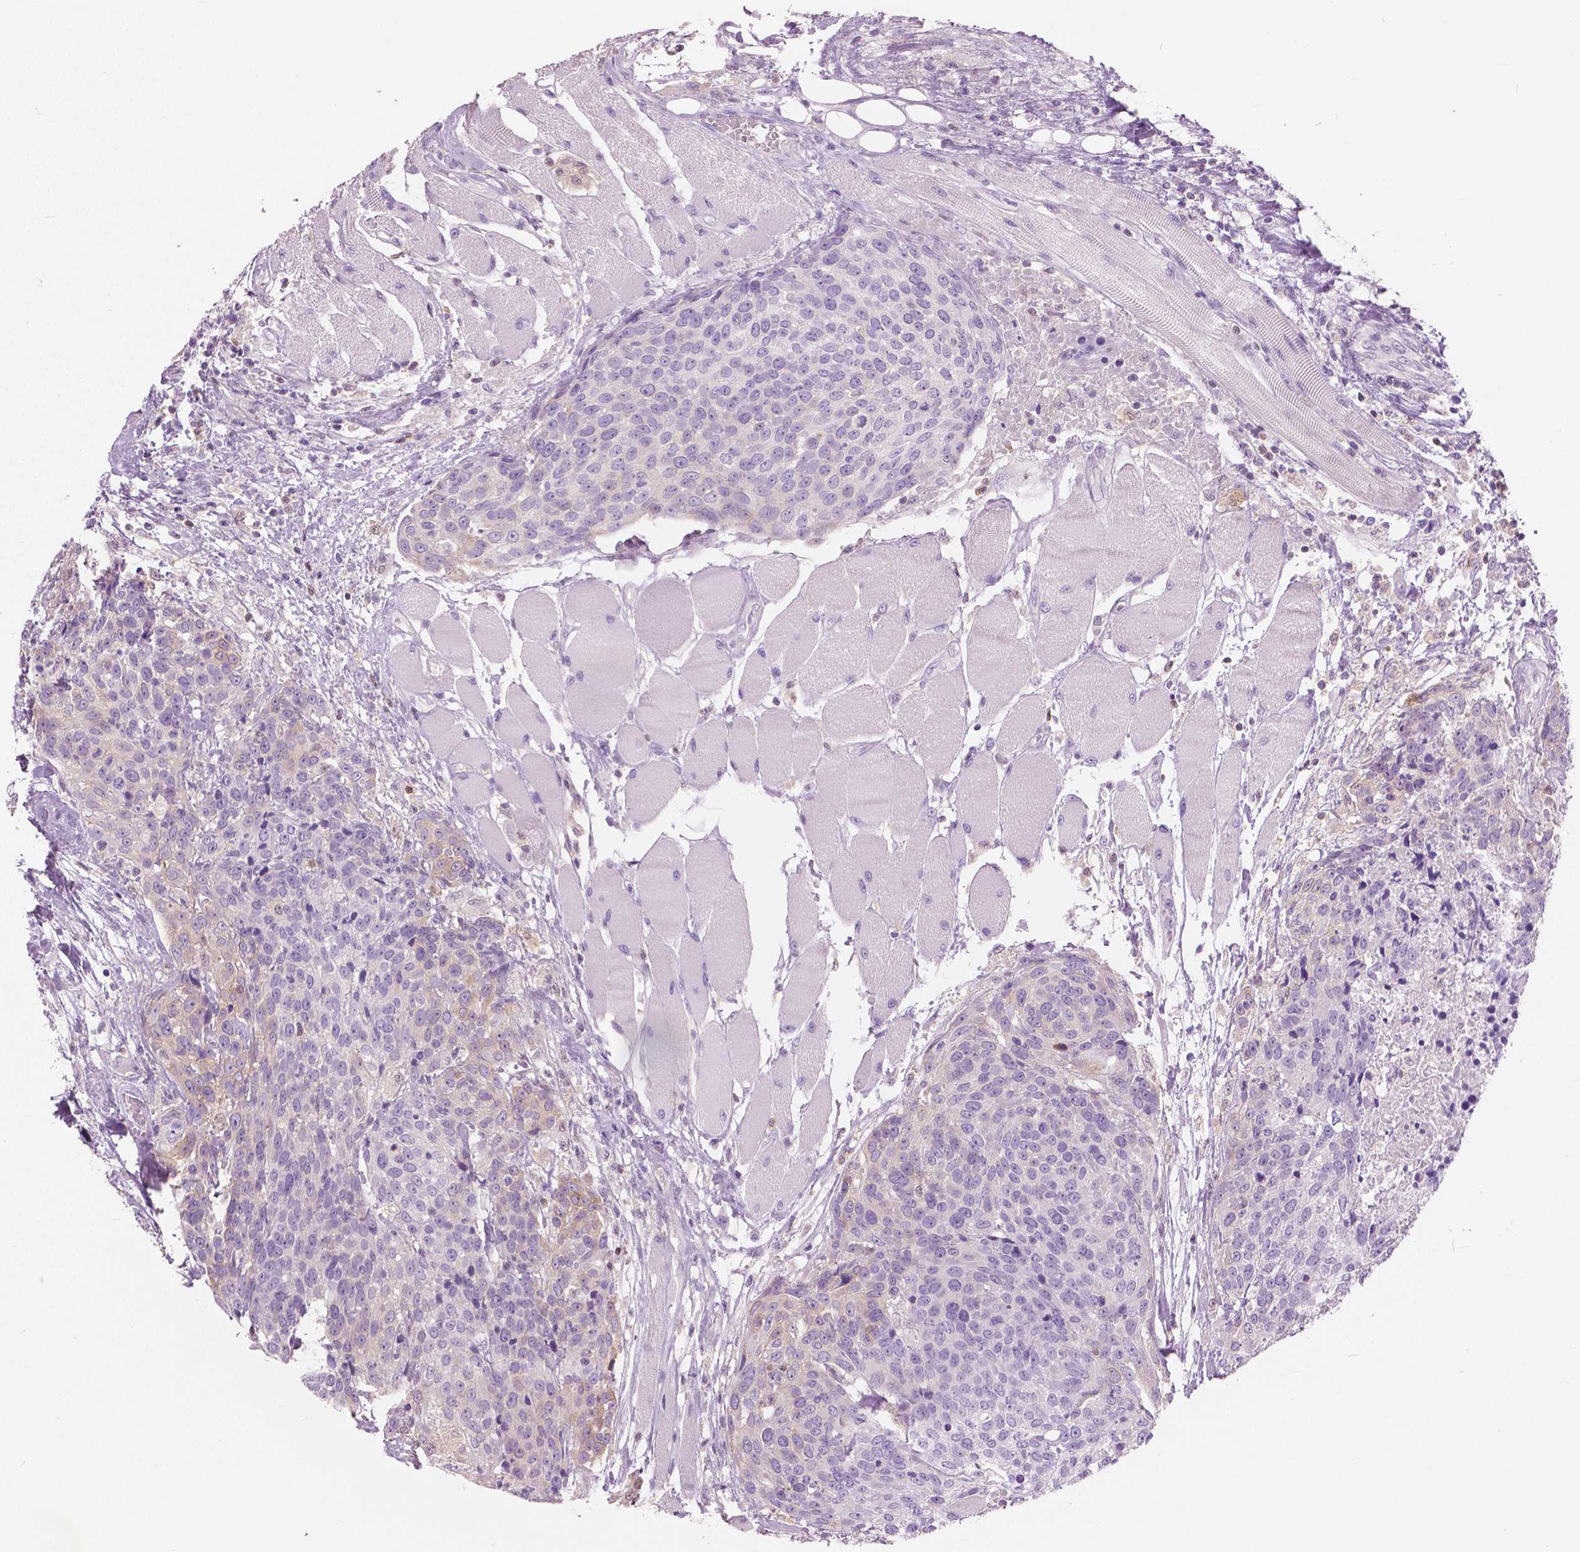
{"staining": {"intensity": "weak", "quantity": "<25%", "location": "cytoplasmic/membranous"}, "tissue": "head and neck cancer", "cell_type": "Tumor cells", "image_type": "cancer", "snomed": [{"axis": "morphology", "description": "Squamous cell carcinoma, NOS"}, {"axis": "topography", "description": "Oral tissue"}, {"axis": "topography", "description": "Head-Neck"}], "caption": "This is an immunohistochemistry micrograph of human squamous cell carcinoma (head and neck). There is no staining in tumor cells.", "gene": "GALM", "patient": {"sex": "male", "age": 64}}